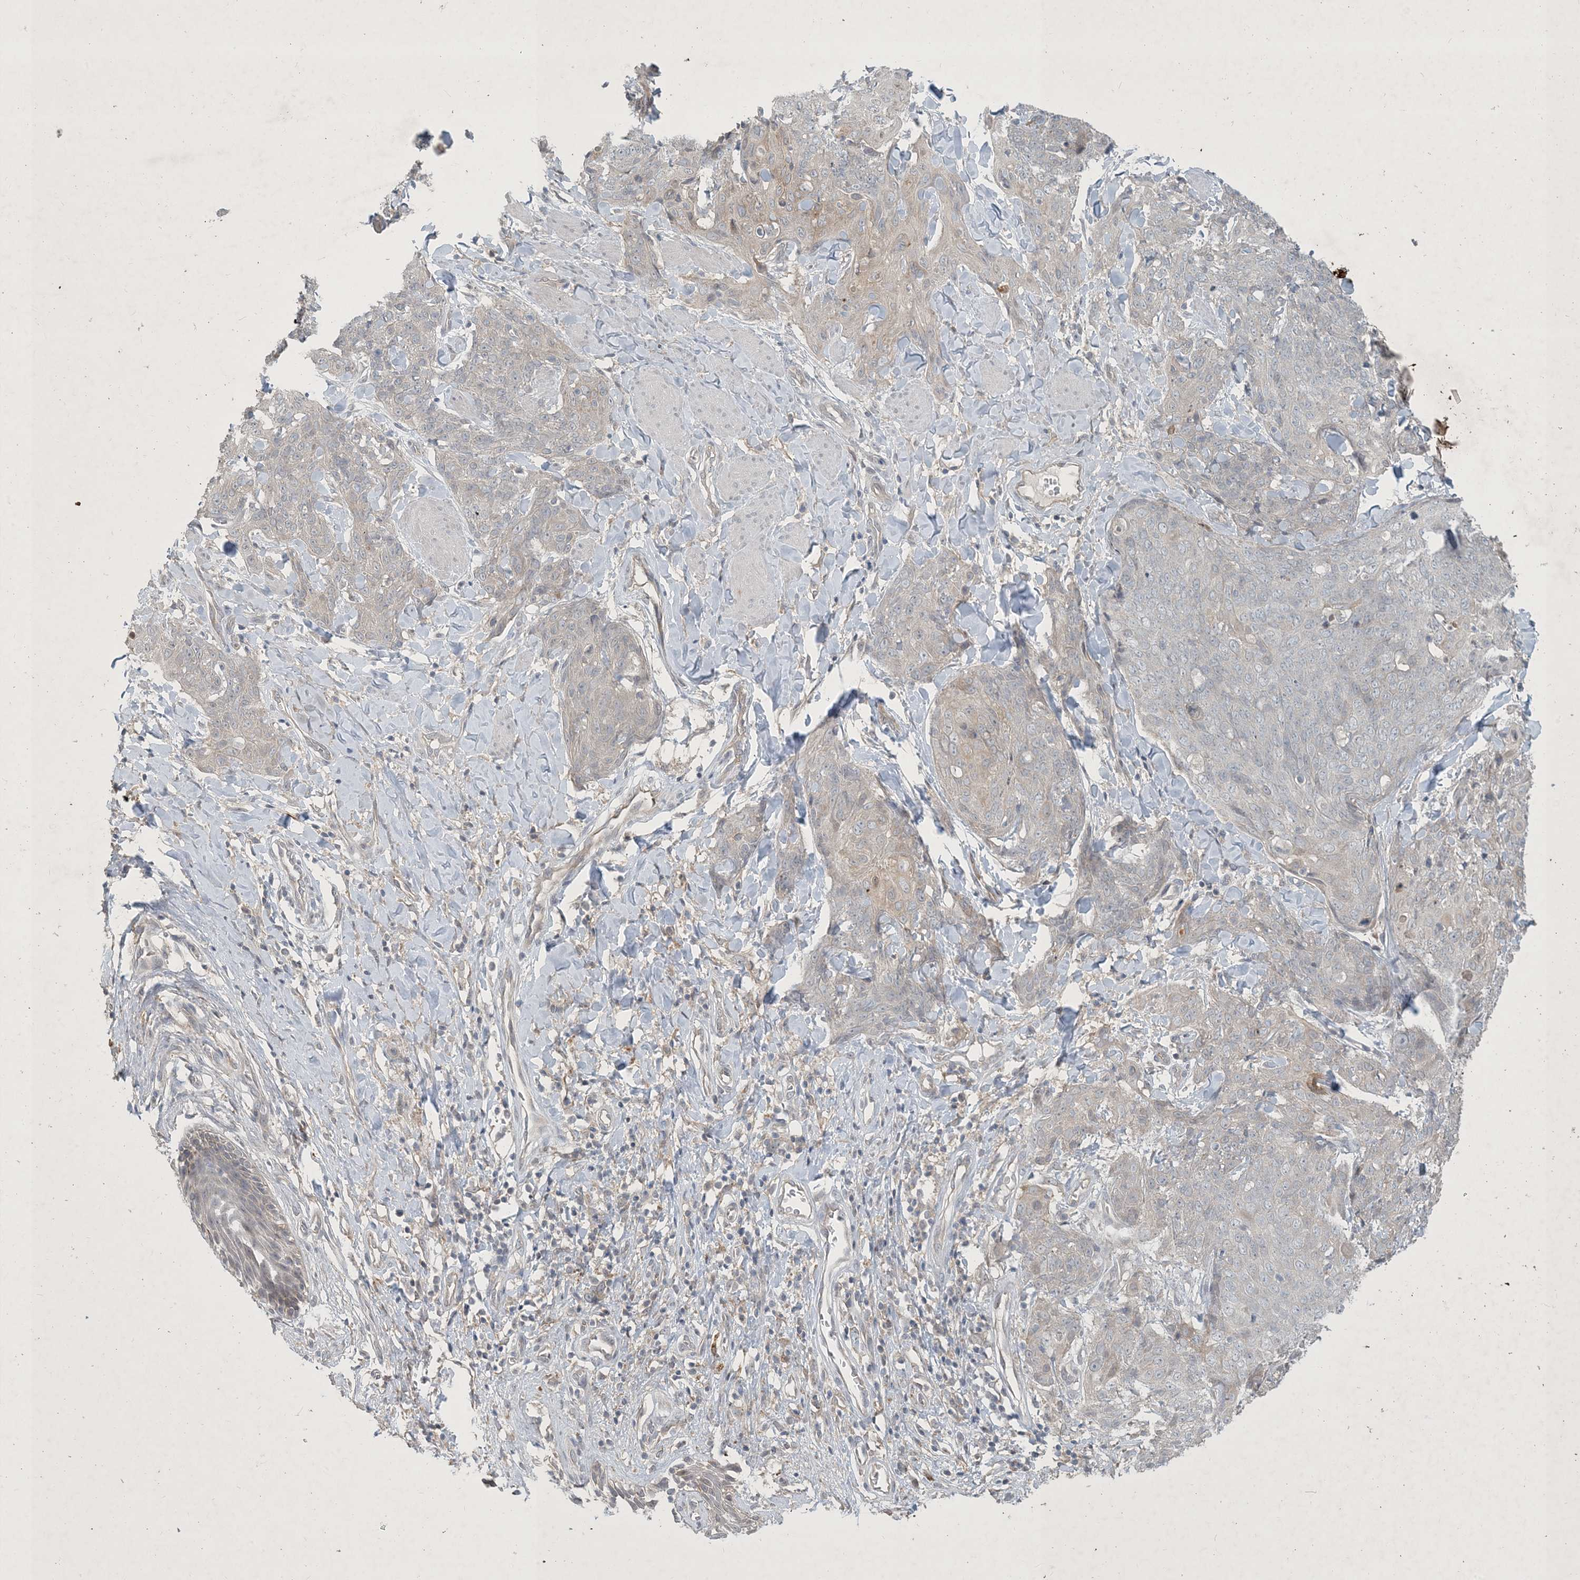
{"staining": {"intensity": "moderate", "quantity": "<25%", "location": "cytoplasmic/membranous"}, "tissue": "skin cancer", "cell_type": "Tumor cells", "image_type": "cancer", "snomed": [{"axis": "morphology", "description": "Squamous cell carcinoma, NOS"}, {"axis": "topography", "description": "Skin"}, {"axis": "topography", "description": "Vulva"}], "caption": "Approximately <25% of tumor cells in human squamous cell carcinoma (skin) display moderate cytoplasmic/membranous protein staining as visualized by brown immunohistochemical staining.", "gene": "CDS1", "patient": {"sex": "female", "age": 85}}